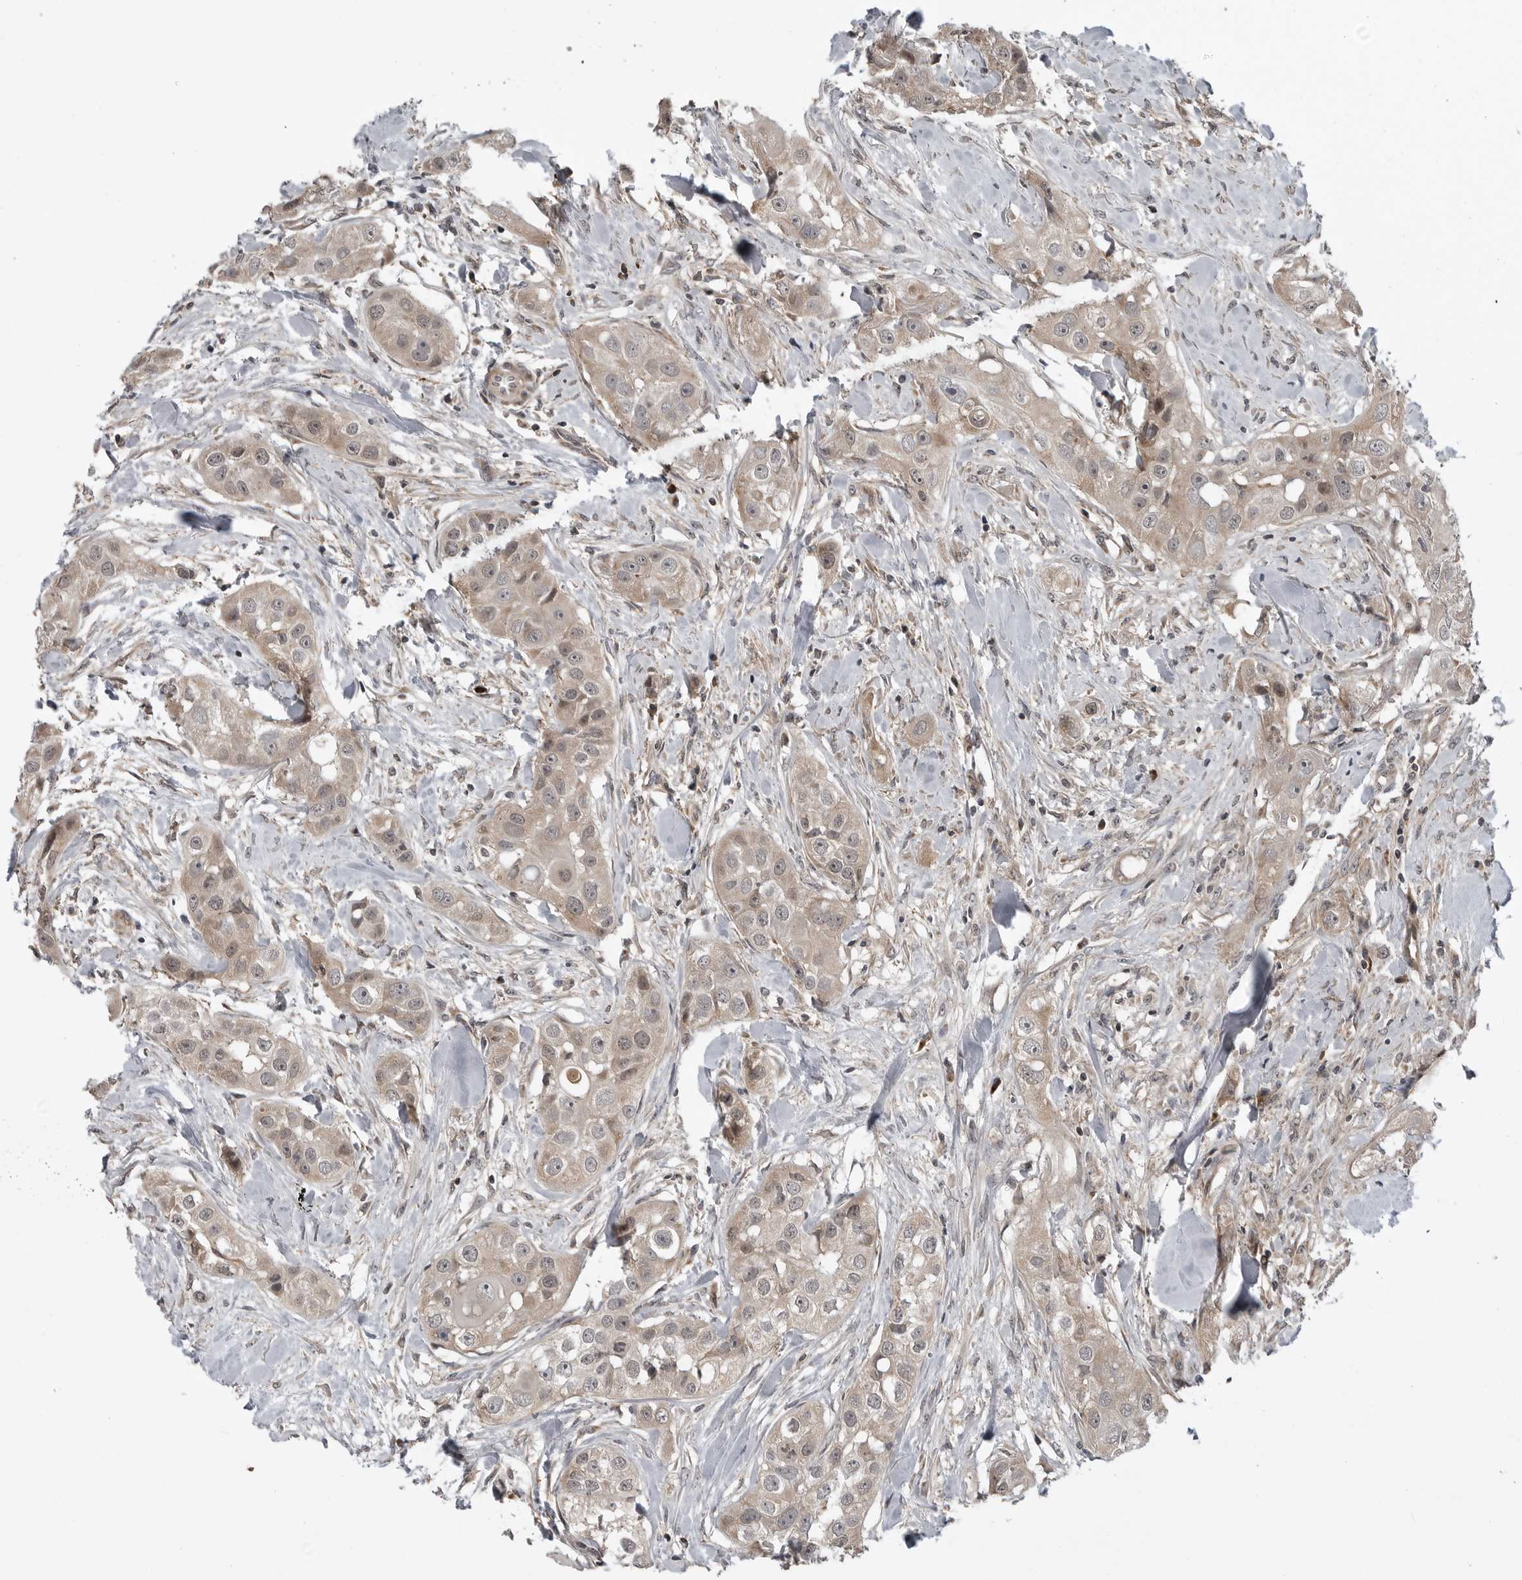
{"staining": {"intensity": "weak", "quantity": "25%-75%", "location": "cytoplasmic/membranous,nuclear"}, "tissue": "head and neck cancer", "cell_type": "Tumor cells", "image_type": "cancer", "snomed": [{"axis": "morphology", "description": "Normal tissue, NOS"}, {"axis": "morphology", "description": "Squamous cell carcinoma, NOS"}, {"axis": "topography", "description": "Skeletal muscle"}, {"axis": "topography", "description": "Head-Neck"}], "caption": "Head and neck squamous cell carcinoma stained for a protein demonstrates weak cytoplasmic/membranous and nuclear positivity in tumor cells. The staining is performed using DAB brown chromogen to label protein expression. The nuclei are counter-stained blue using hematoxylin.", "gene": "FAAP100", "patient": {"sex": "male", "age": 51}}